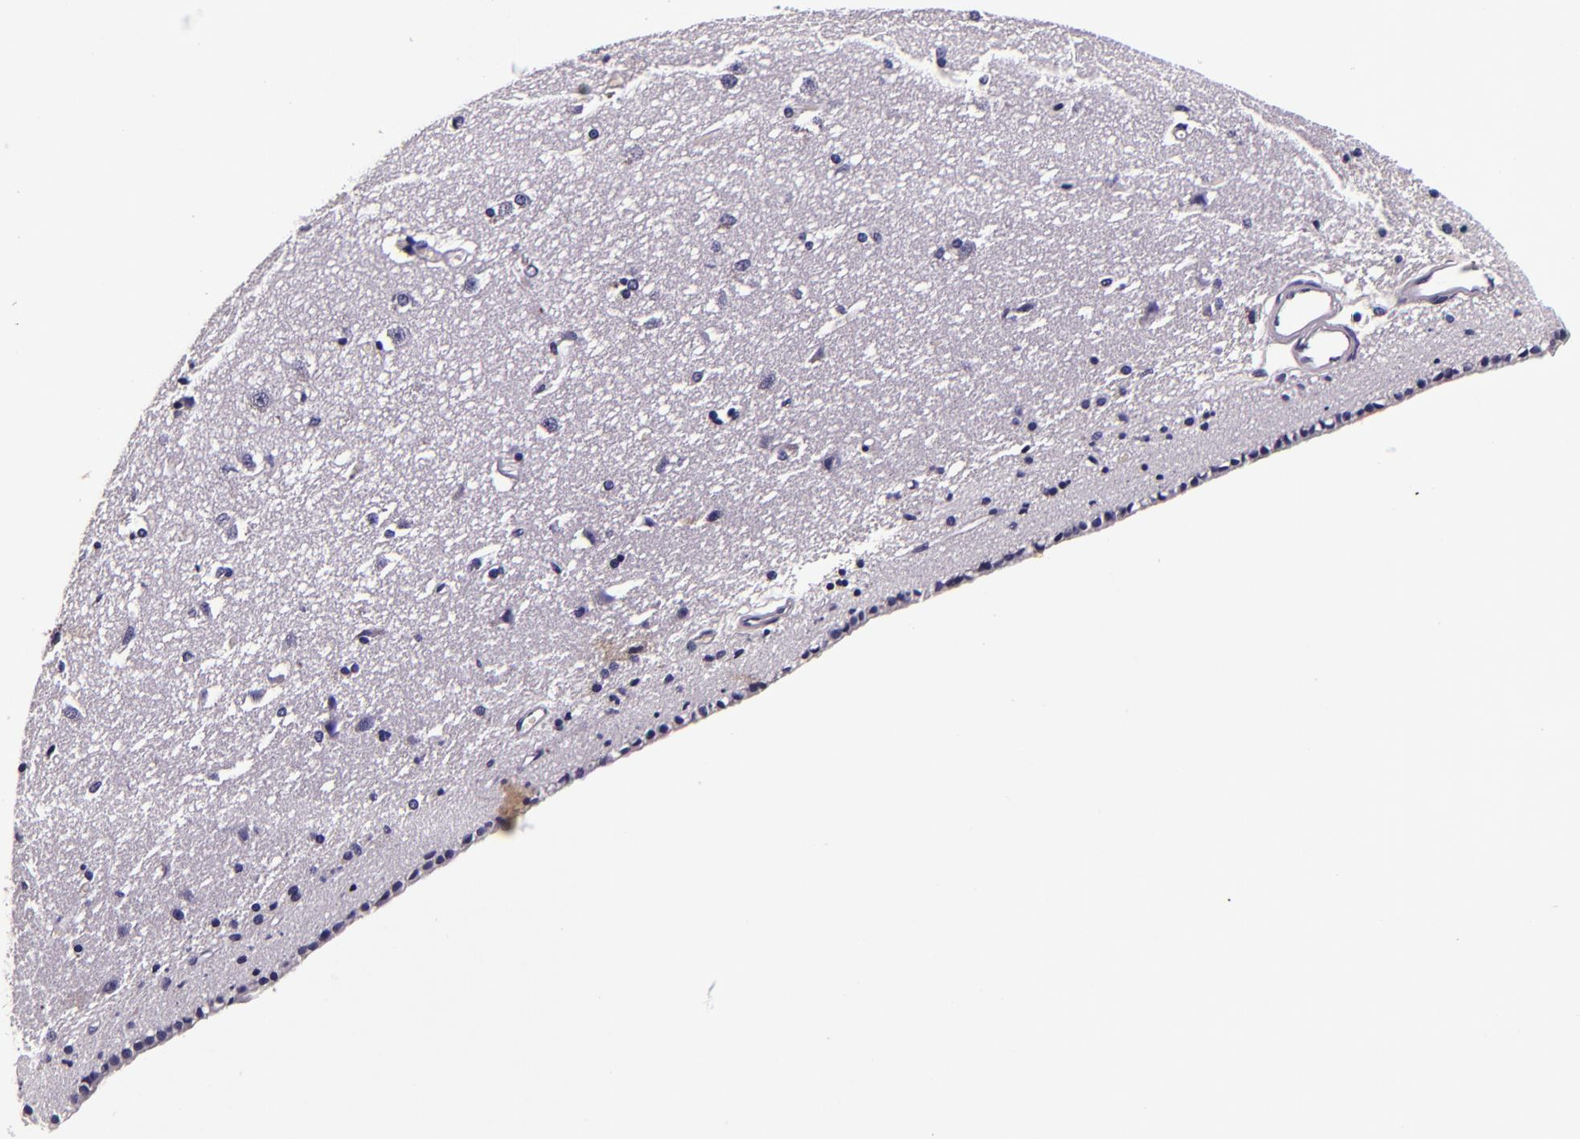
{"staining": {"intensity": "negative", "quantity": "none", "location": "none"}, "tissue": "caudate", "cell_type": "Glial cells", "image_type": "normal", "snomed": [{"axis": "morphology", "description": "Normal tissue, NOS"}, {"axis": "topography", "description": "Lateral ventricle wall"}], "caption": "IHC micrograph of benign caudate: human caudate stained with DAB (3,3'-diaminobenzidine) exhibits no significant protein expression in glial cells.", "gene": "FBN1", "patient": {"sex": "female", "age": 19}}